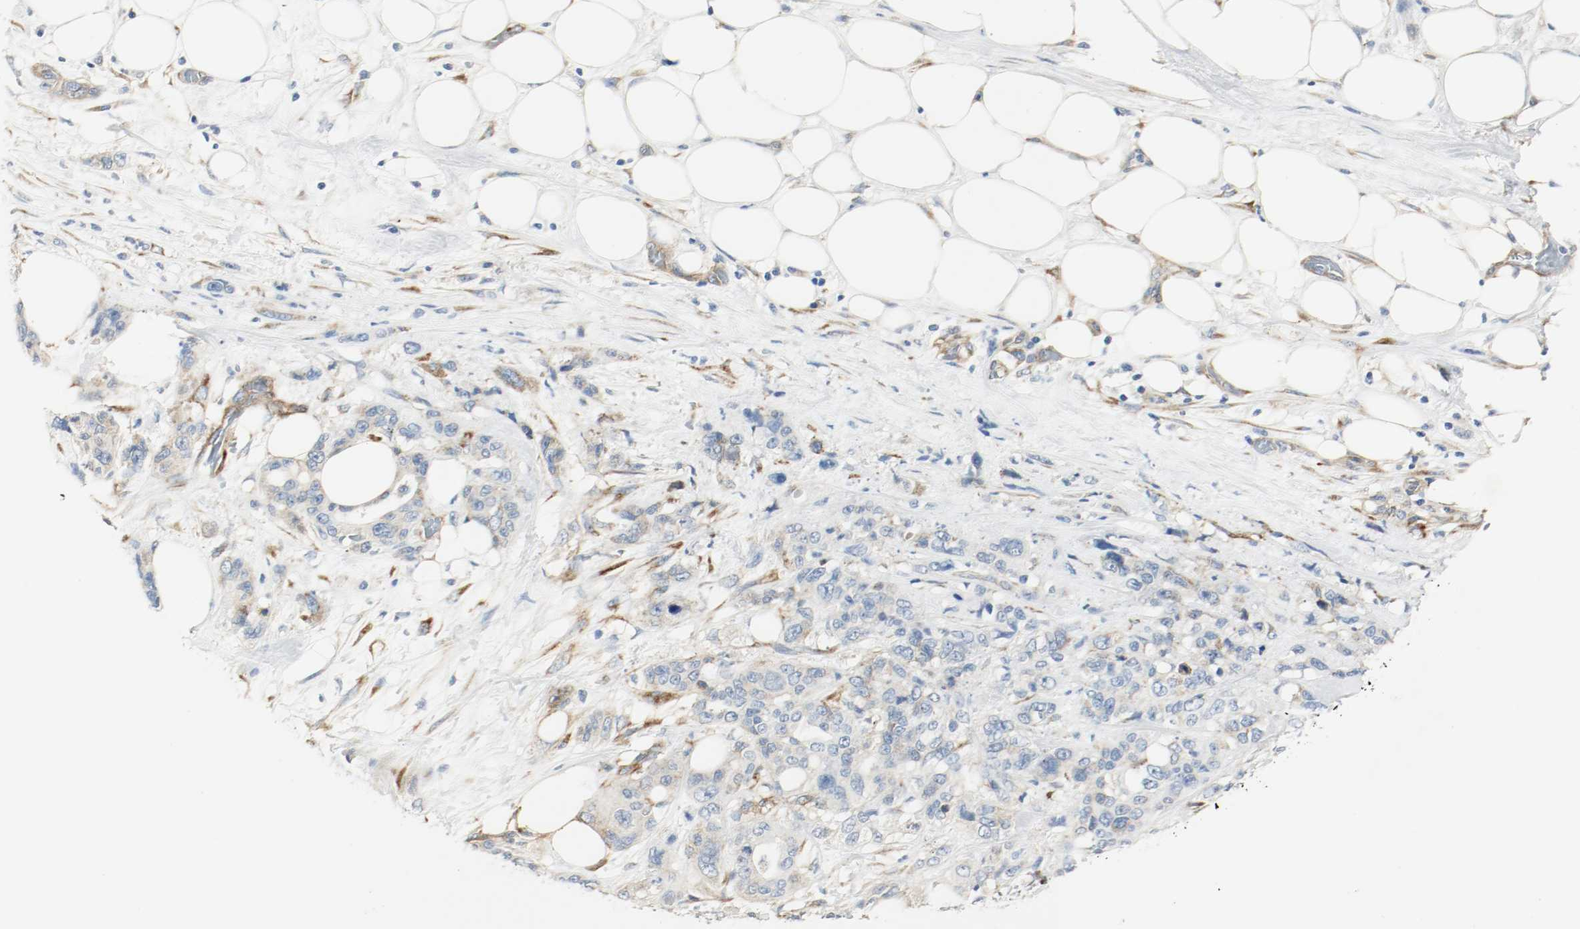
{"staining": {"intensity": "negative", "quantity": "none", "location": "none"}, "tissue": "pancreatic cancer", "cell_type": "Tumor cells", "image_type": "cancer", "snomed": [{"axis": "morphology", "description": "Adenocarcinoma, NOS"}, {"axis": "topography", "description": "Pancreas"}], "caption": "This image is of pancreatic cancer stained with immunohistochemistry (IHC) to label a protein in brown with the nuclei are counter-stained blue. There is no positivity in tumor cells.", "gene": "LAMB1", "patient": {"sex": "male", "age": 46}}